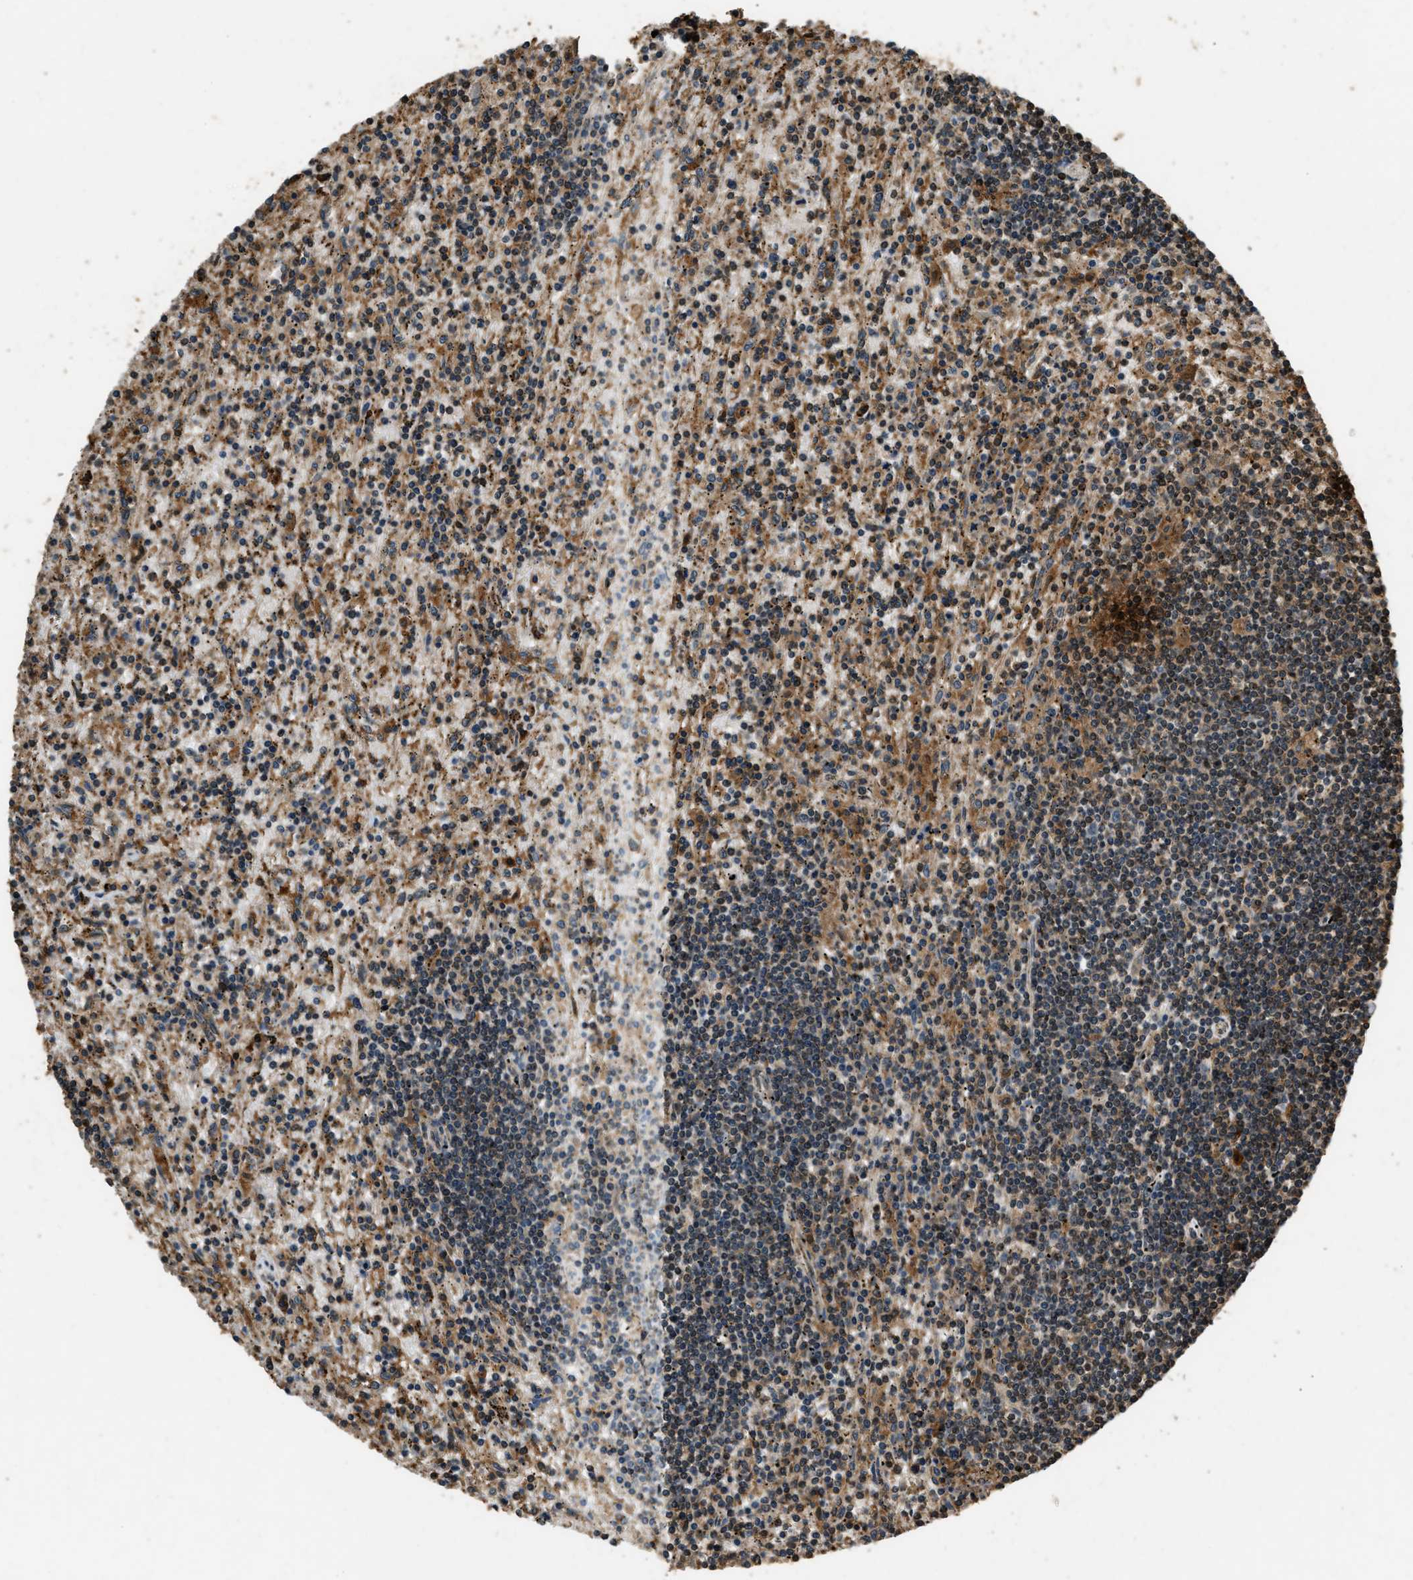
{"staining": {"intensity": "negative", "quantity": "none", "location": "none"}, "tissue": "lymphoma", "cell_type": "Tumor cells", "image_type": "cancer", "snomed": [{"axis": "morphology", "description": "Malignant lymphoma, non-Hodgkin's type, Low grade"}, {"axis": "topography", "description": "Spleen"}], "caption": "Human malignant lymphoma, non-Hodgkin's type (low-grade) stained for a protein using immunohistochemistry displays no positivity in tumor cells.", "gene": "RAP2A", "patient": {"sex": "male", "age": 76}}